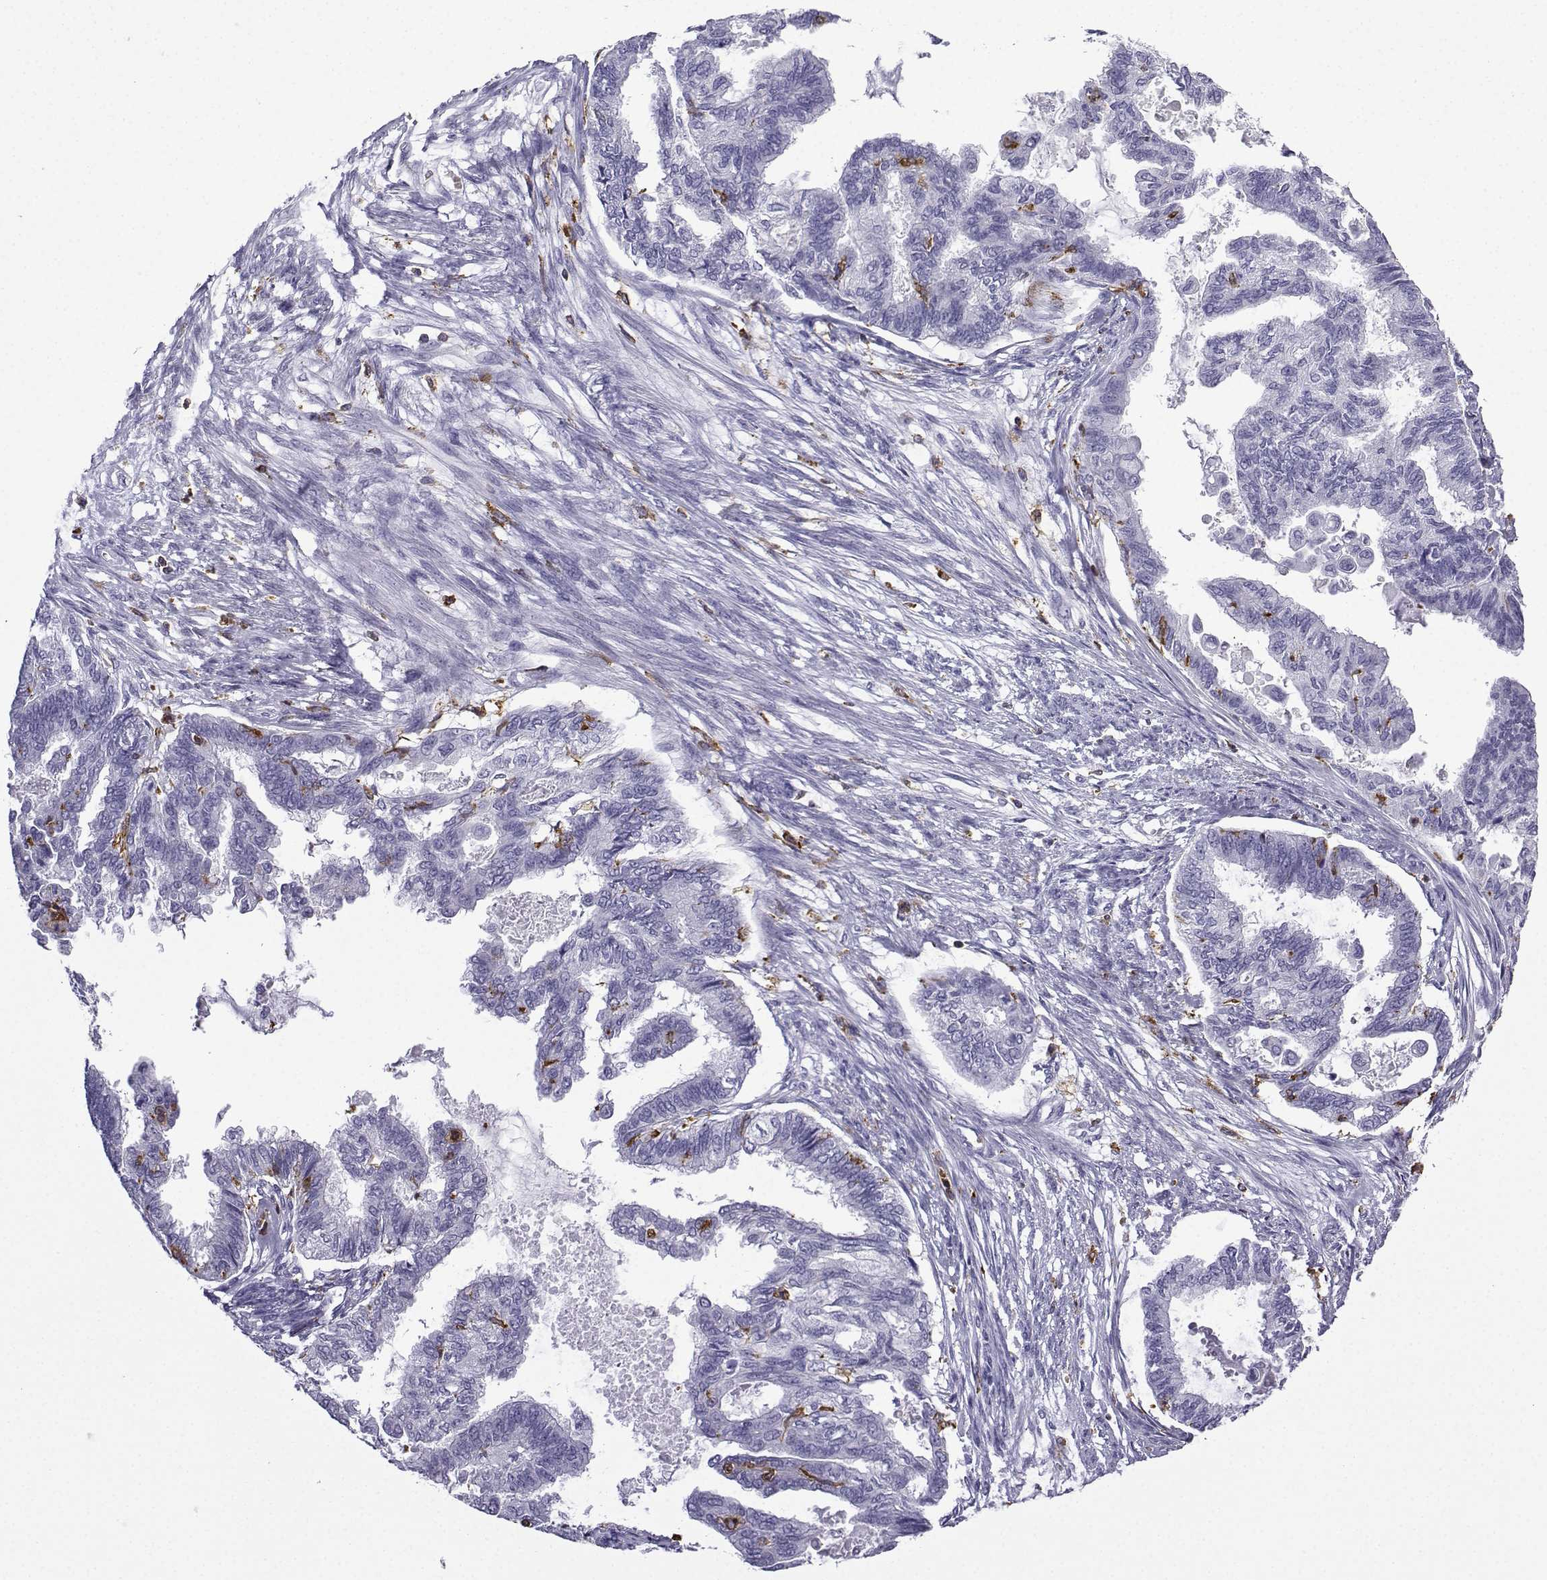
{"staining": {"intensity": "negative", "quantity": "none", "location": "none"}, "tissue": "endometrial cancer", "cell_type": "Tumor cells", "image_type": "cancer", "snomed": [{"axis": "morphology", "description": "Adenocarcinoma, NOS"}, {"axis": "topography", "description": "Endometrium"}], "caption": "Immunohistochemical staining of human endometrial adenocarcinoma demonstrates no significant positivity in tumor cells.", "gene": "DOCK10", "patient": {"sex": "female", "age": 86}}